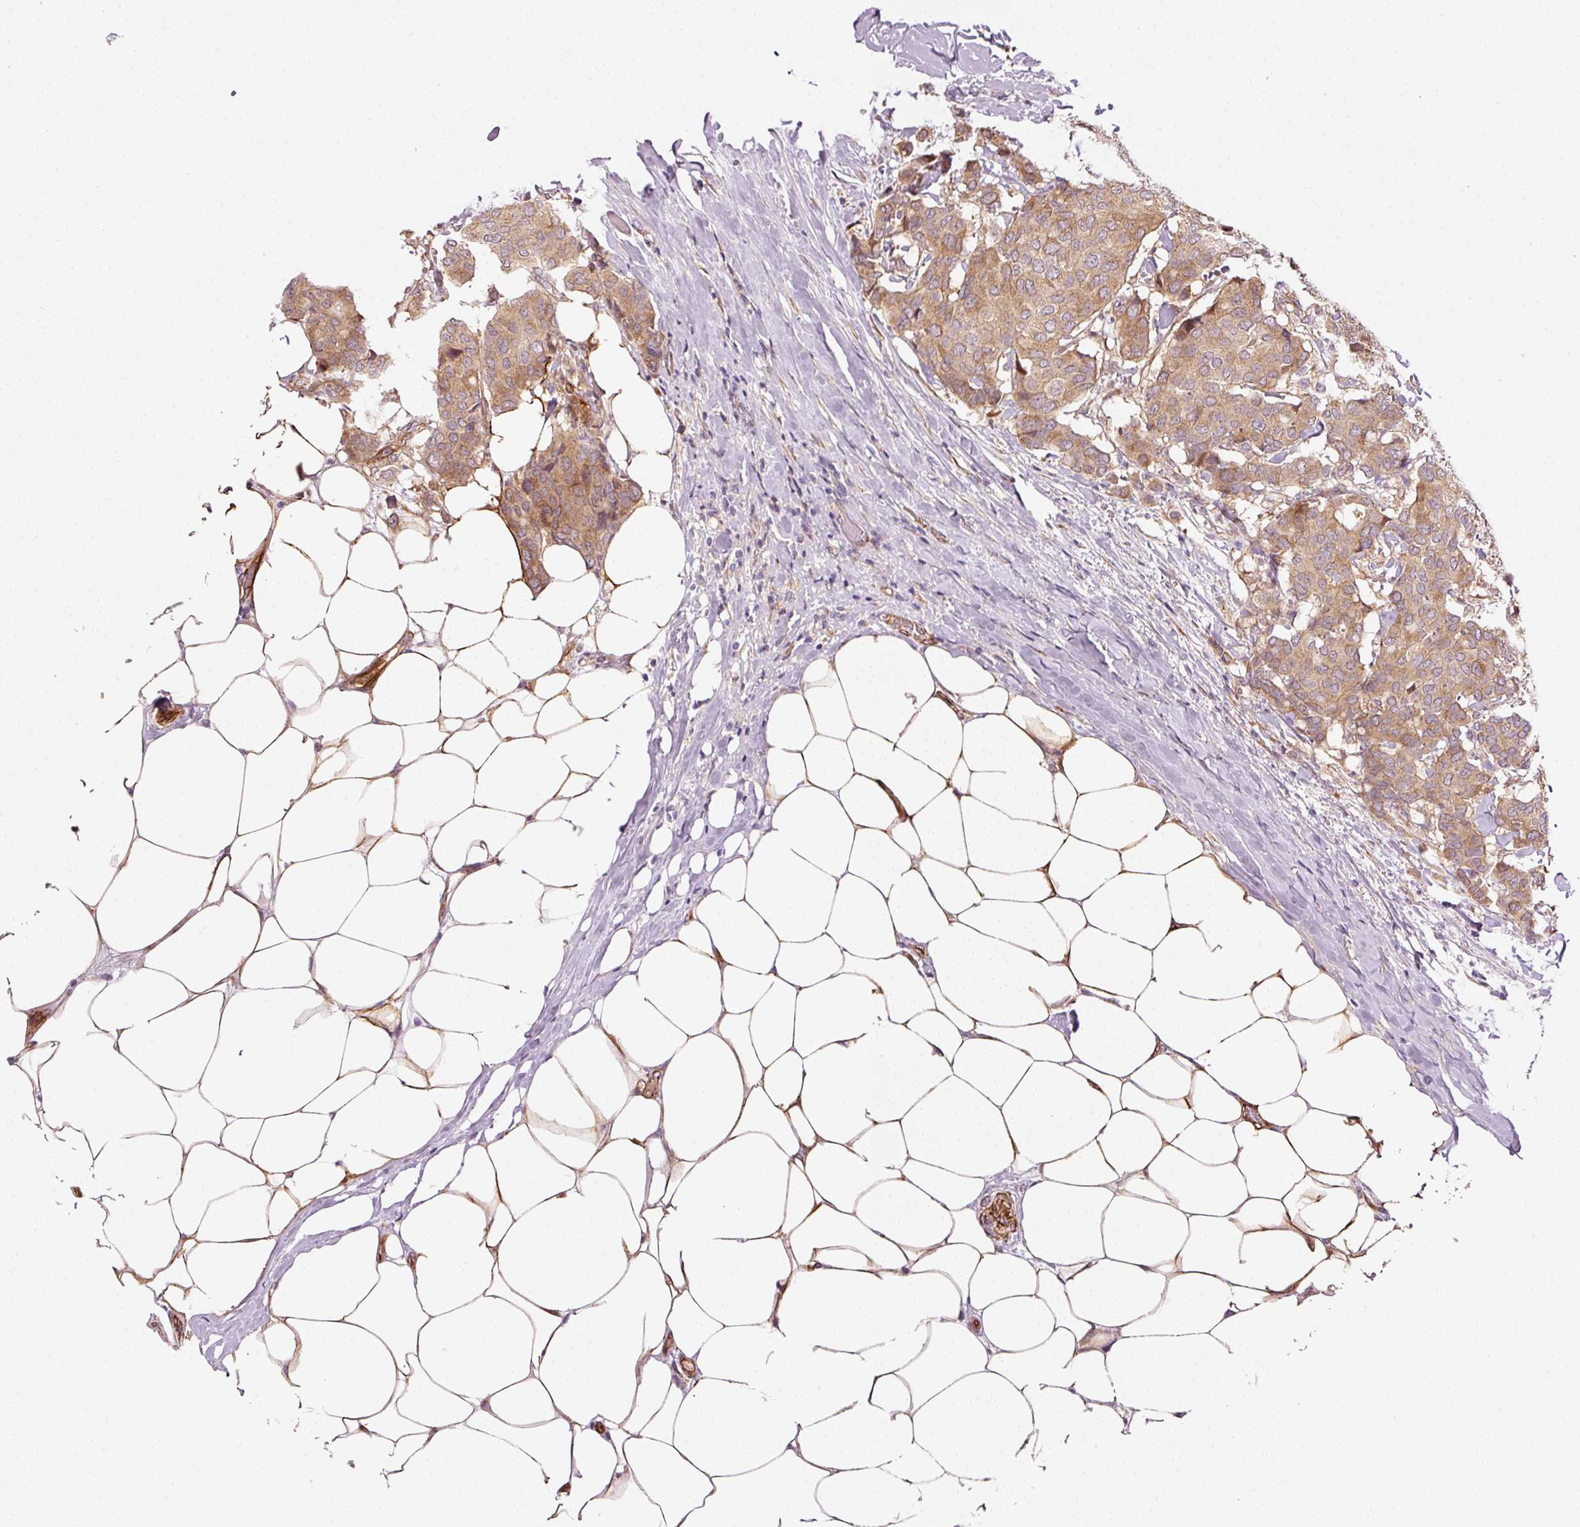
{"staining": {"intensity": "moderate", "quantity": ">75%", "location": "cytoplasmic/membranous"}, "tissue": "breast cancer", "cell_type": "Tumor cells", "image_type": "cancer", "snomed": [{"axis": "morphology", "description": "Duct carcinoma"}, {"axis": "topography", "description": "Breast"}], "caption": "Tumor cells reveal moderate cytoplasmic/membranous positivity in about >75% of cells in breast intraductal carcinoma.", "gene": "PPP1R14B", "patient": {"sex": "female", "age": 75}}